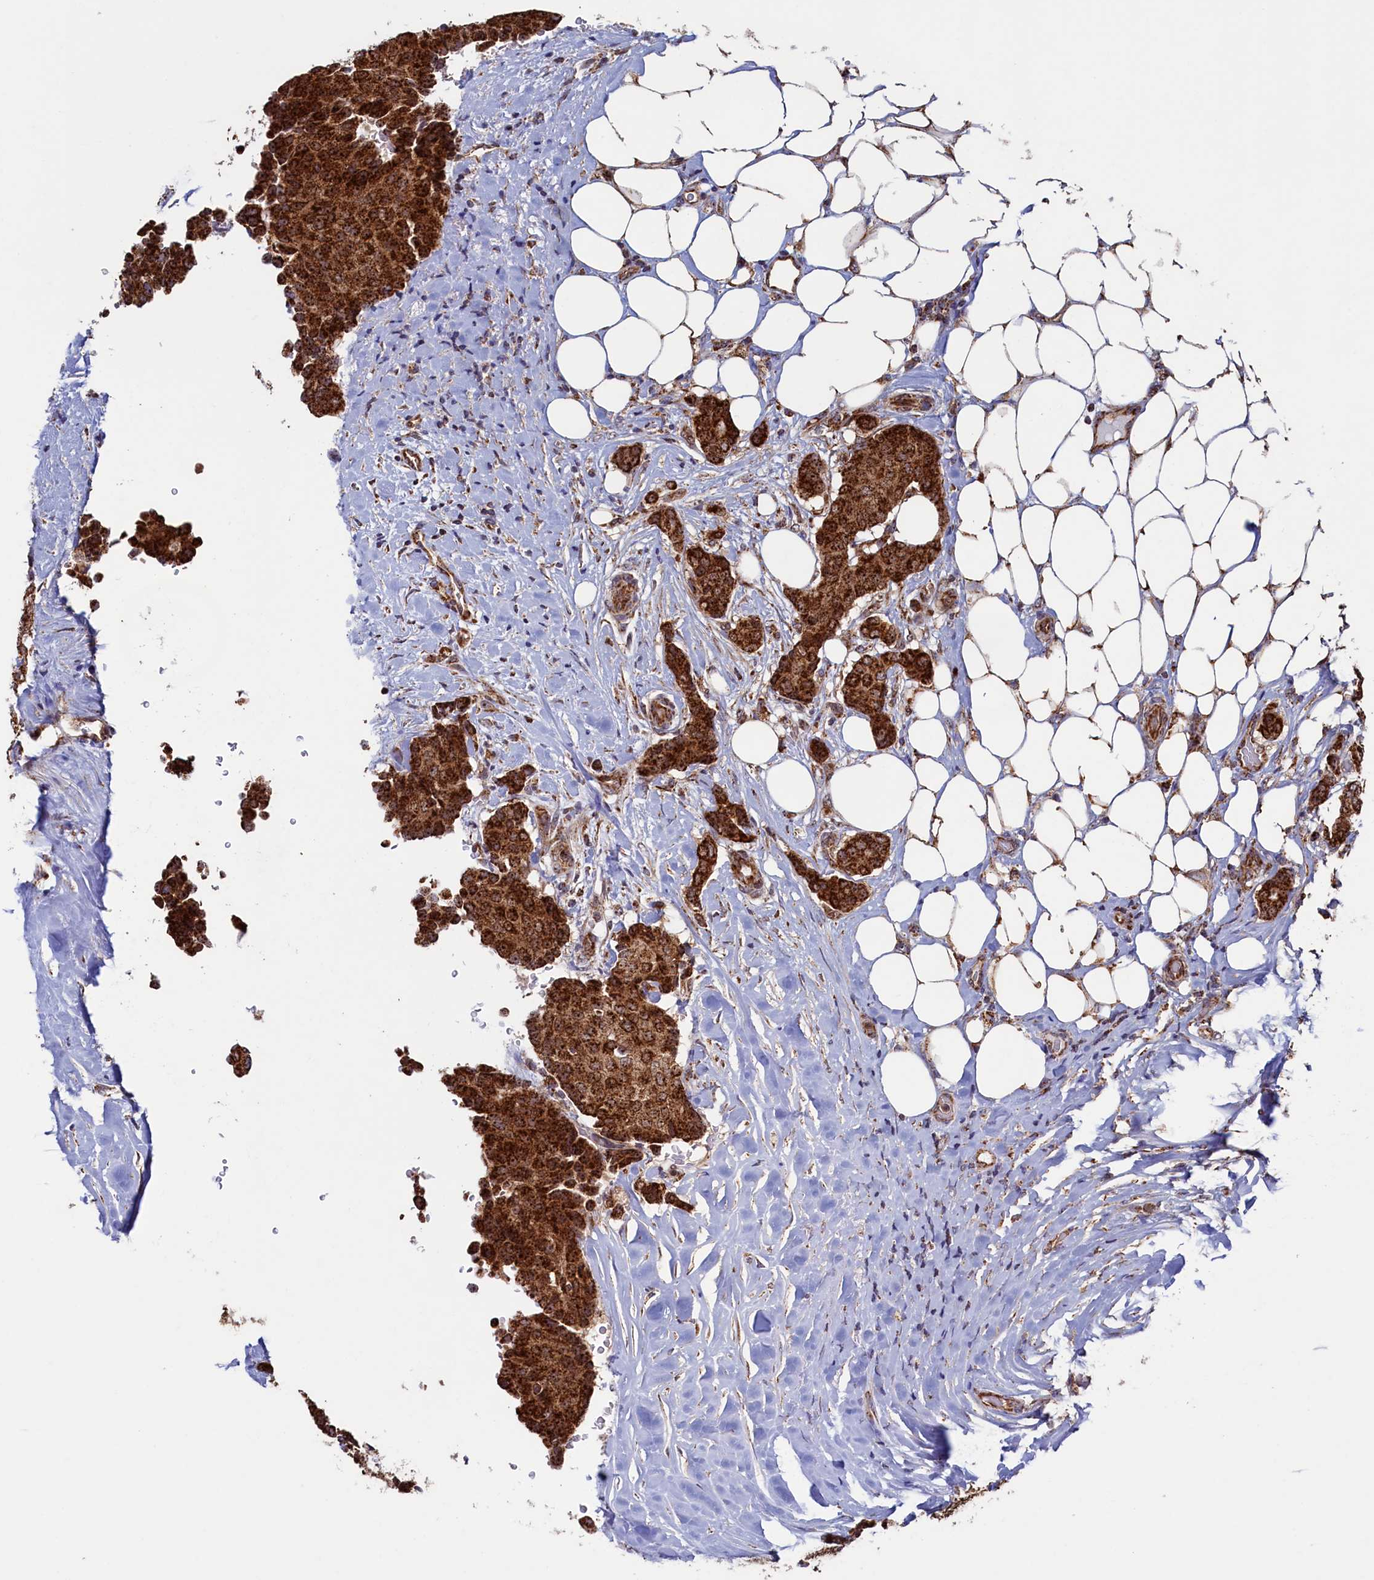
{"staining": {"intensity": "strong", "quantity": ">75%", "location": "cytoplasmic/membranous,nuclear"}, "tissue": "breast cancer", "cell_type": "Tumor cells", "image_type": "cancer", "snomed": [{"axis": "morphology", "description": "Duct carcinoma"}, {"axis": "topography", "description": "Breast"}], "caption": "Brown immunohistochemical staining in human invasive ductal carcinoma (breast) displays strong cytoplasmic/membranous and nuclear expression in about >75% of tumor cells. (DAB = brown stain, brightfield microscopy at high magnification).", "gene": "UBE3B", "patient": {"sex": "female", "age": 75}}